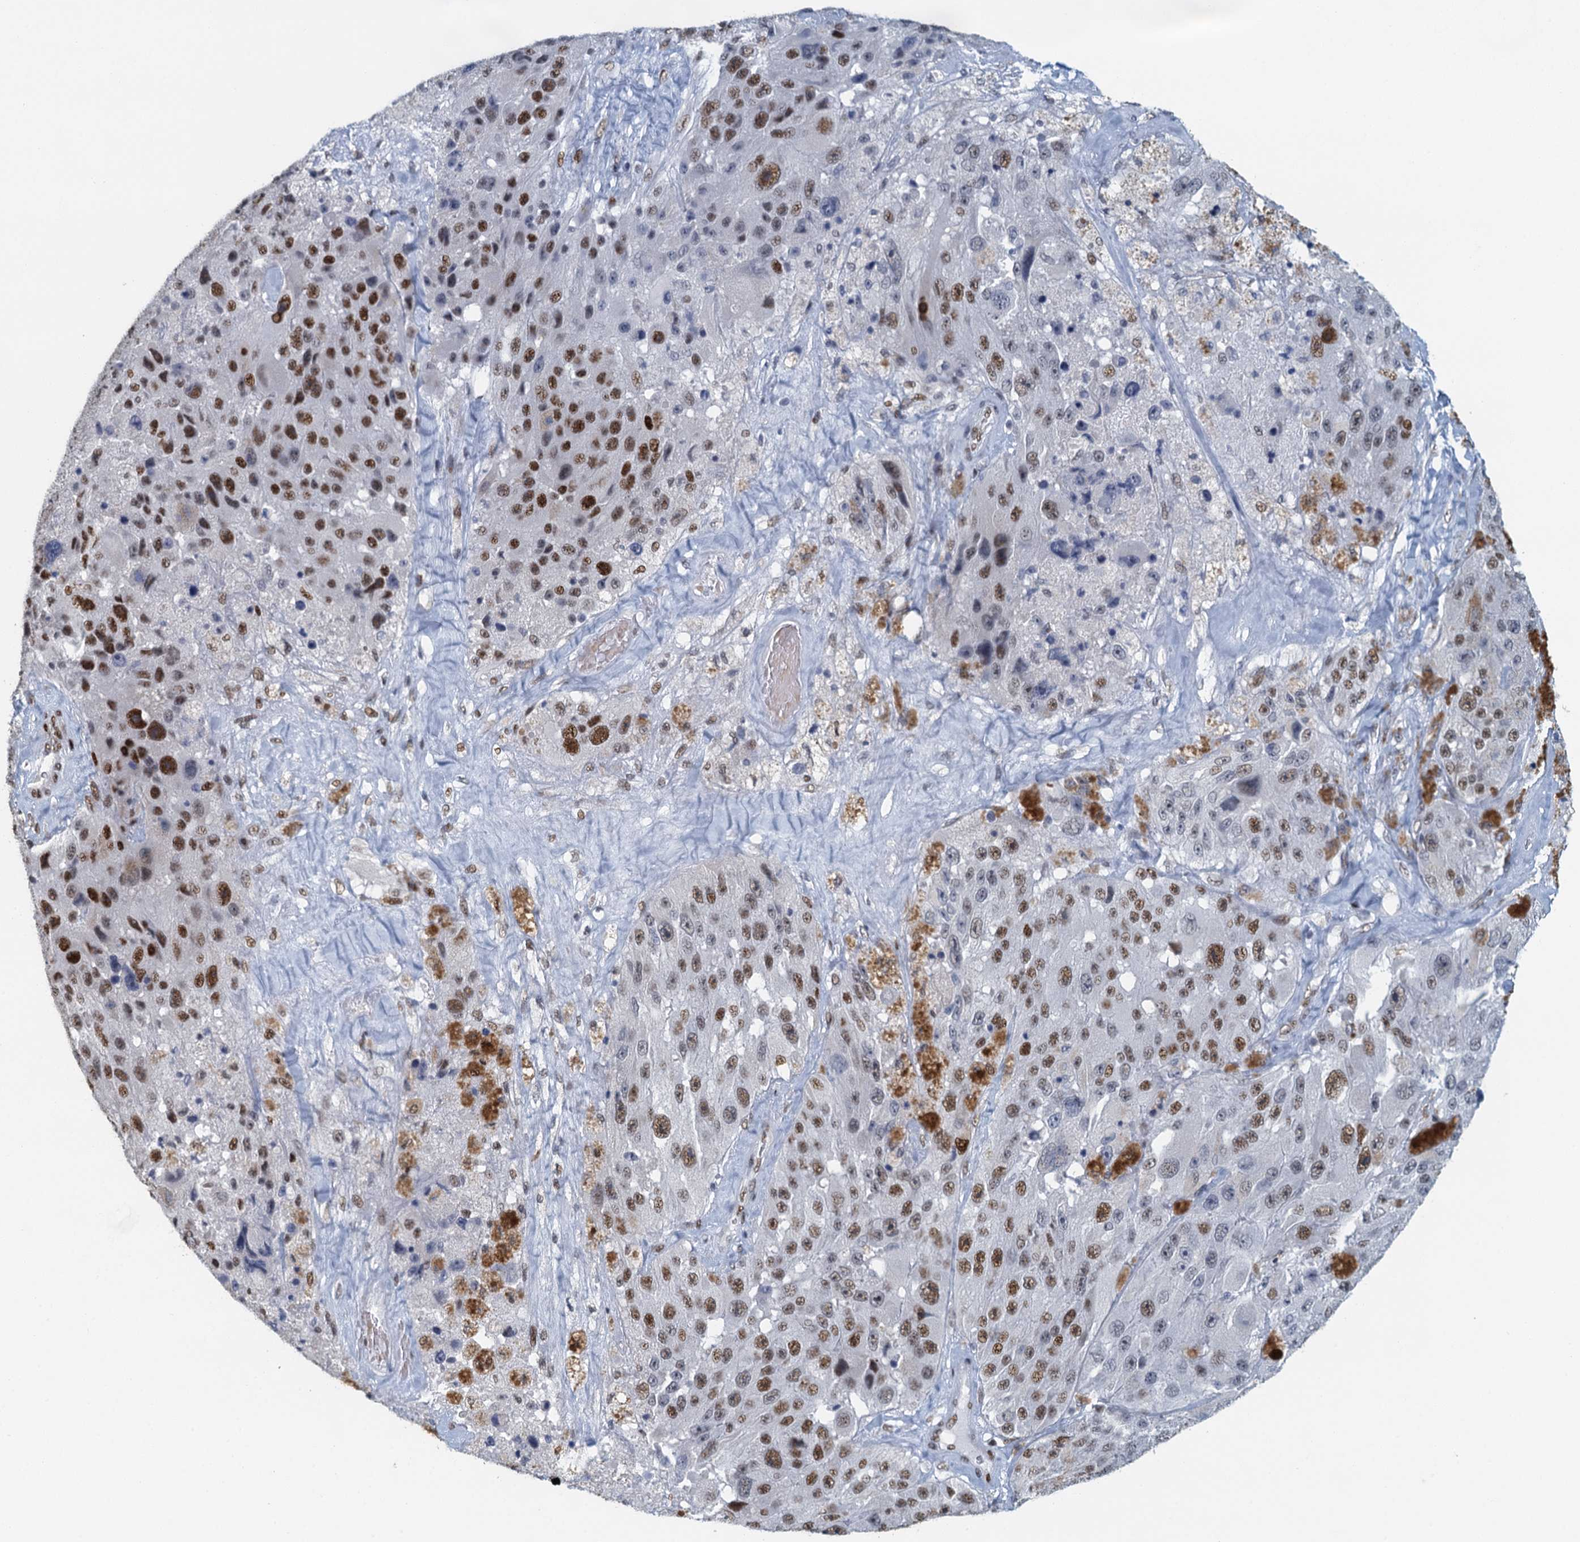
{"staining": {"intensity": "strong", "quantity": "25%-75%", "location": "nuclear"}, "tissue": "melanoma", "cell_type": "Tumor cells", "image_type": "cancer", "snomed": [{"axis": "morphology", "description": "Malignant melanoma, Metastatic site"}, {"axis": "topography", "description": "Lymph node"}], "caption": "Human melanoma stained with a brown dye displays strong nuclear positive expression in approximately 25%-75% of tumor cells.", "gene": "TTLL9", "patient": {"sex": "male", "age": 62}}